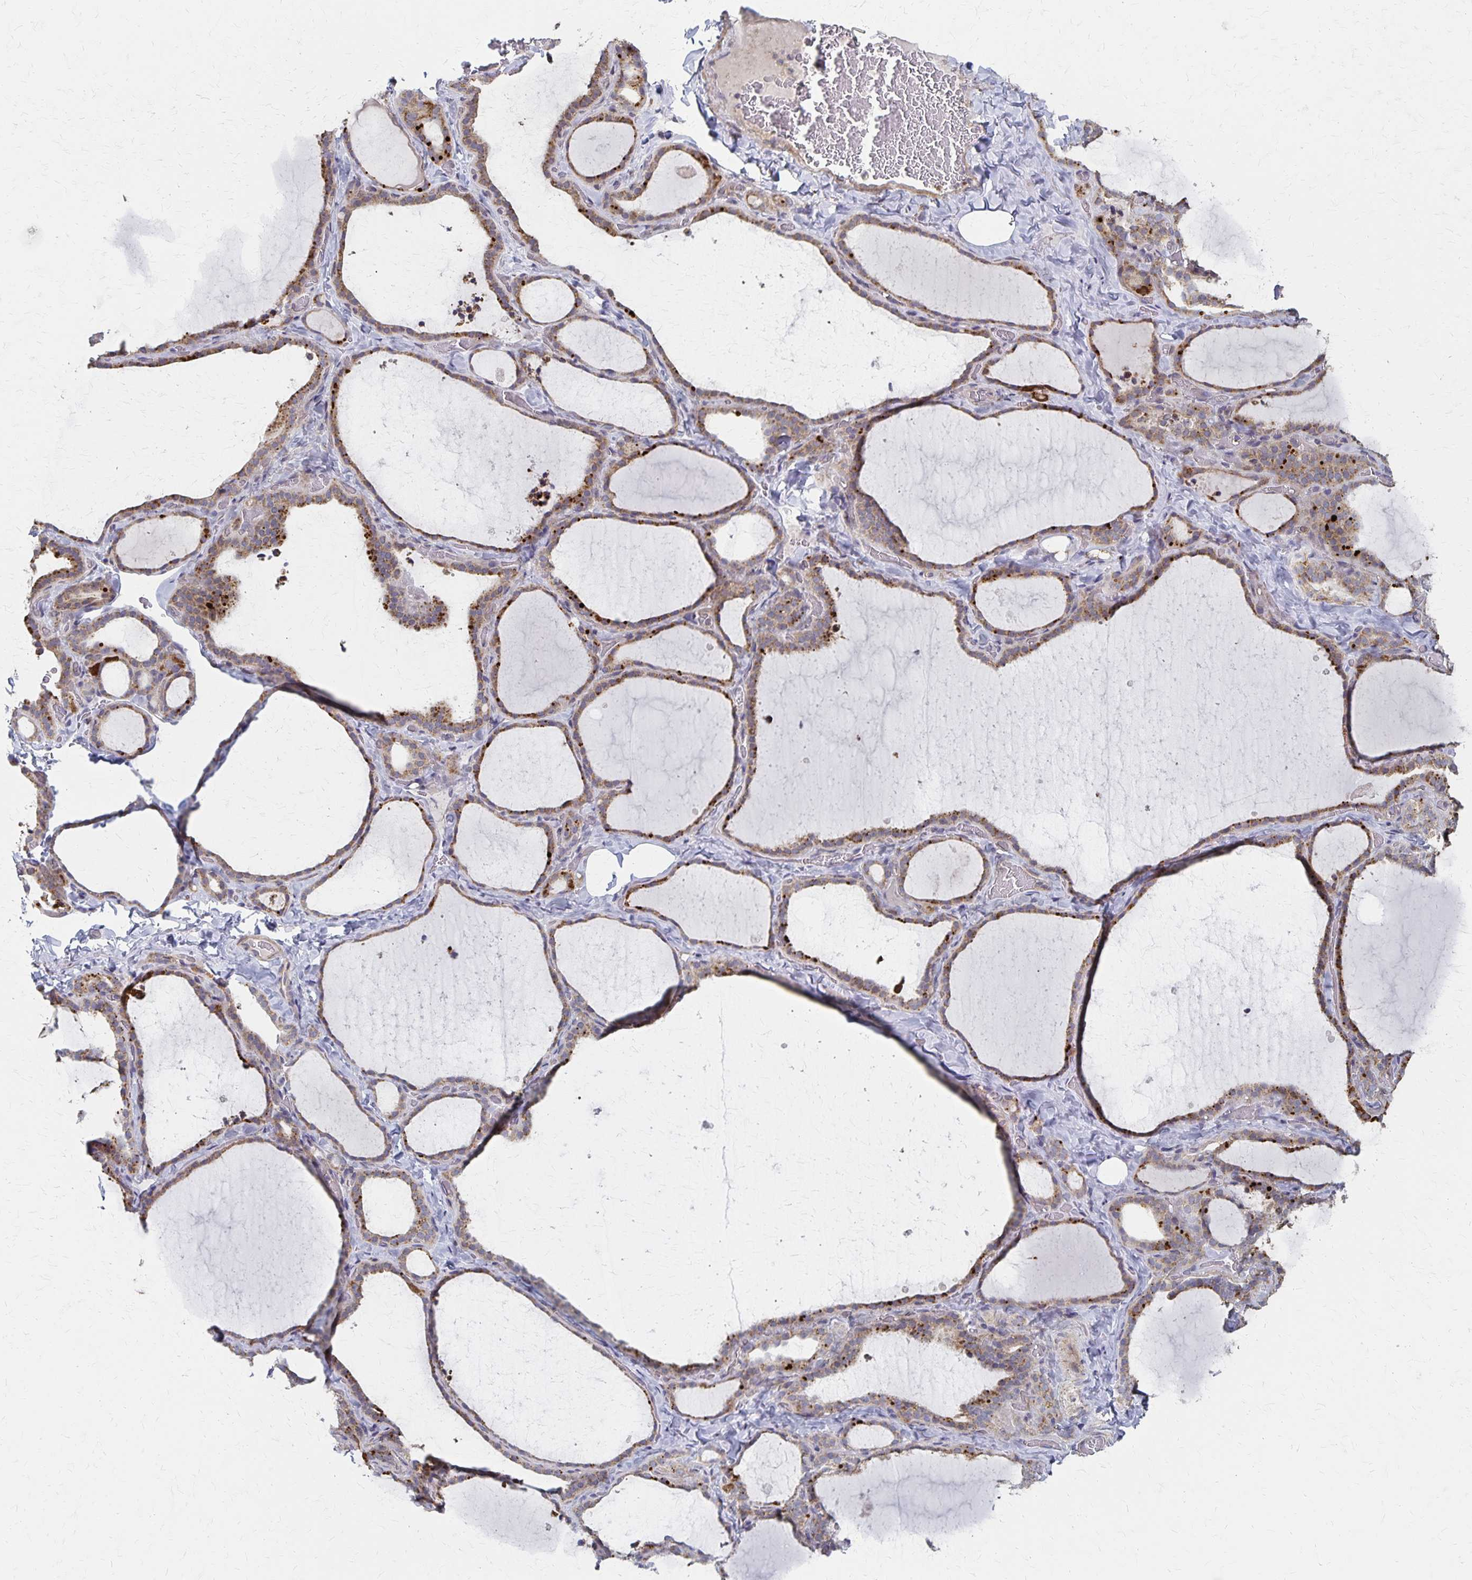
{"staining": {"intensity": "moderate", "quantity": "25%-75%", "location": "cytoplasmic/membranous"}, "tissue": "thyroid gland", "cell_type": "Glandular cells", "image_type": "normal", "snomed": [{"axis": "morphology", "description": "Normal tissue, NOS"}, {"axis": "topography", "description": "Thyroid gland"}], "caption": "IHC of unremarkable thyroid gland shows medium levels of moderate cytoplasmic/membranous staining in about 25%-75% of glandular cells. Immunohistochemistry stains the protein of interest in brown and the nuclei are stained blue.", "gene": "DYRK4", "patient": {"sex": "female", "age": 22}}